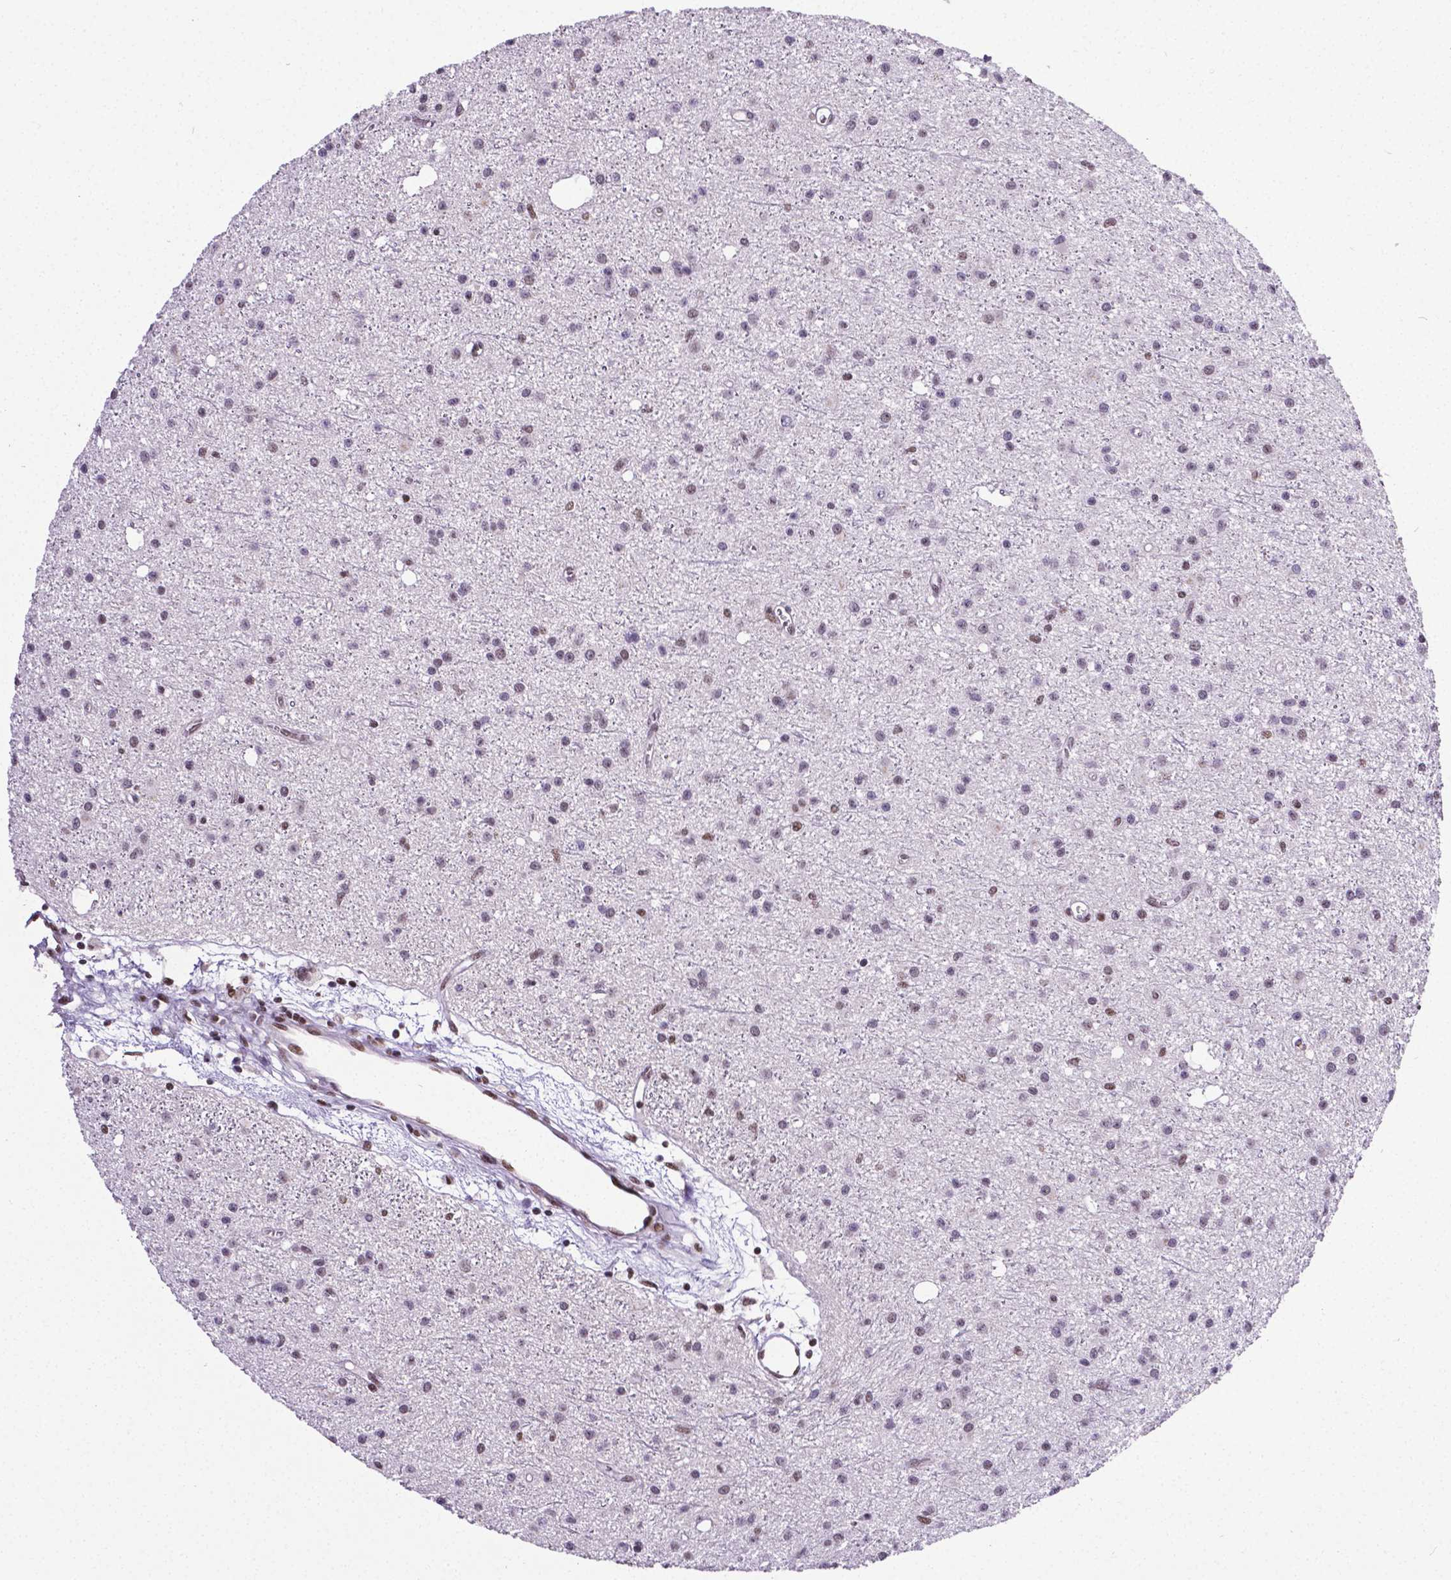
{"staining": {"intensity": "moderate", "quantity": "<25%", "location": "nuclear"}, "tissue": "glioma", "cell_type": "Tumor cells", "image_type": "cancer", "snomed": [{"axis": "morphology", "description": "Glioma, malignant, Low grade"}, {"axis": "topography", "description": "Brain"}], "caption": "An IHC histopathology image of tumor tissue is shown. Protein staining in brown labels moderate nuclear positivity in low-grade glioma (malignant) within tumor cells. The staining was performed using DAB (3,3'-diaminobenzidine) to visualize the protein expression in brown, while the nuclei were stained in blue with hematoxylin (Magnification: 20x).", "gene": "REST", "patient": {"sex": "male", "age": 27}}